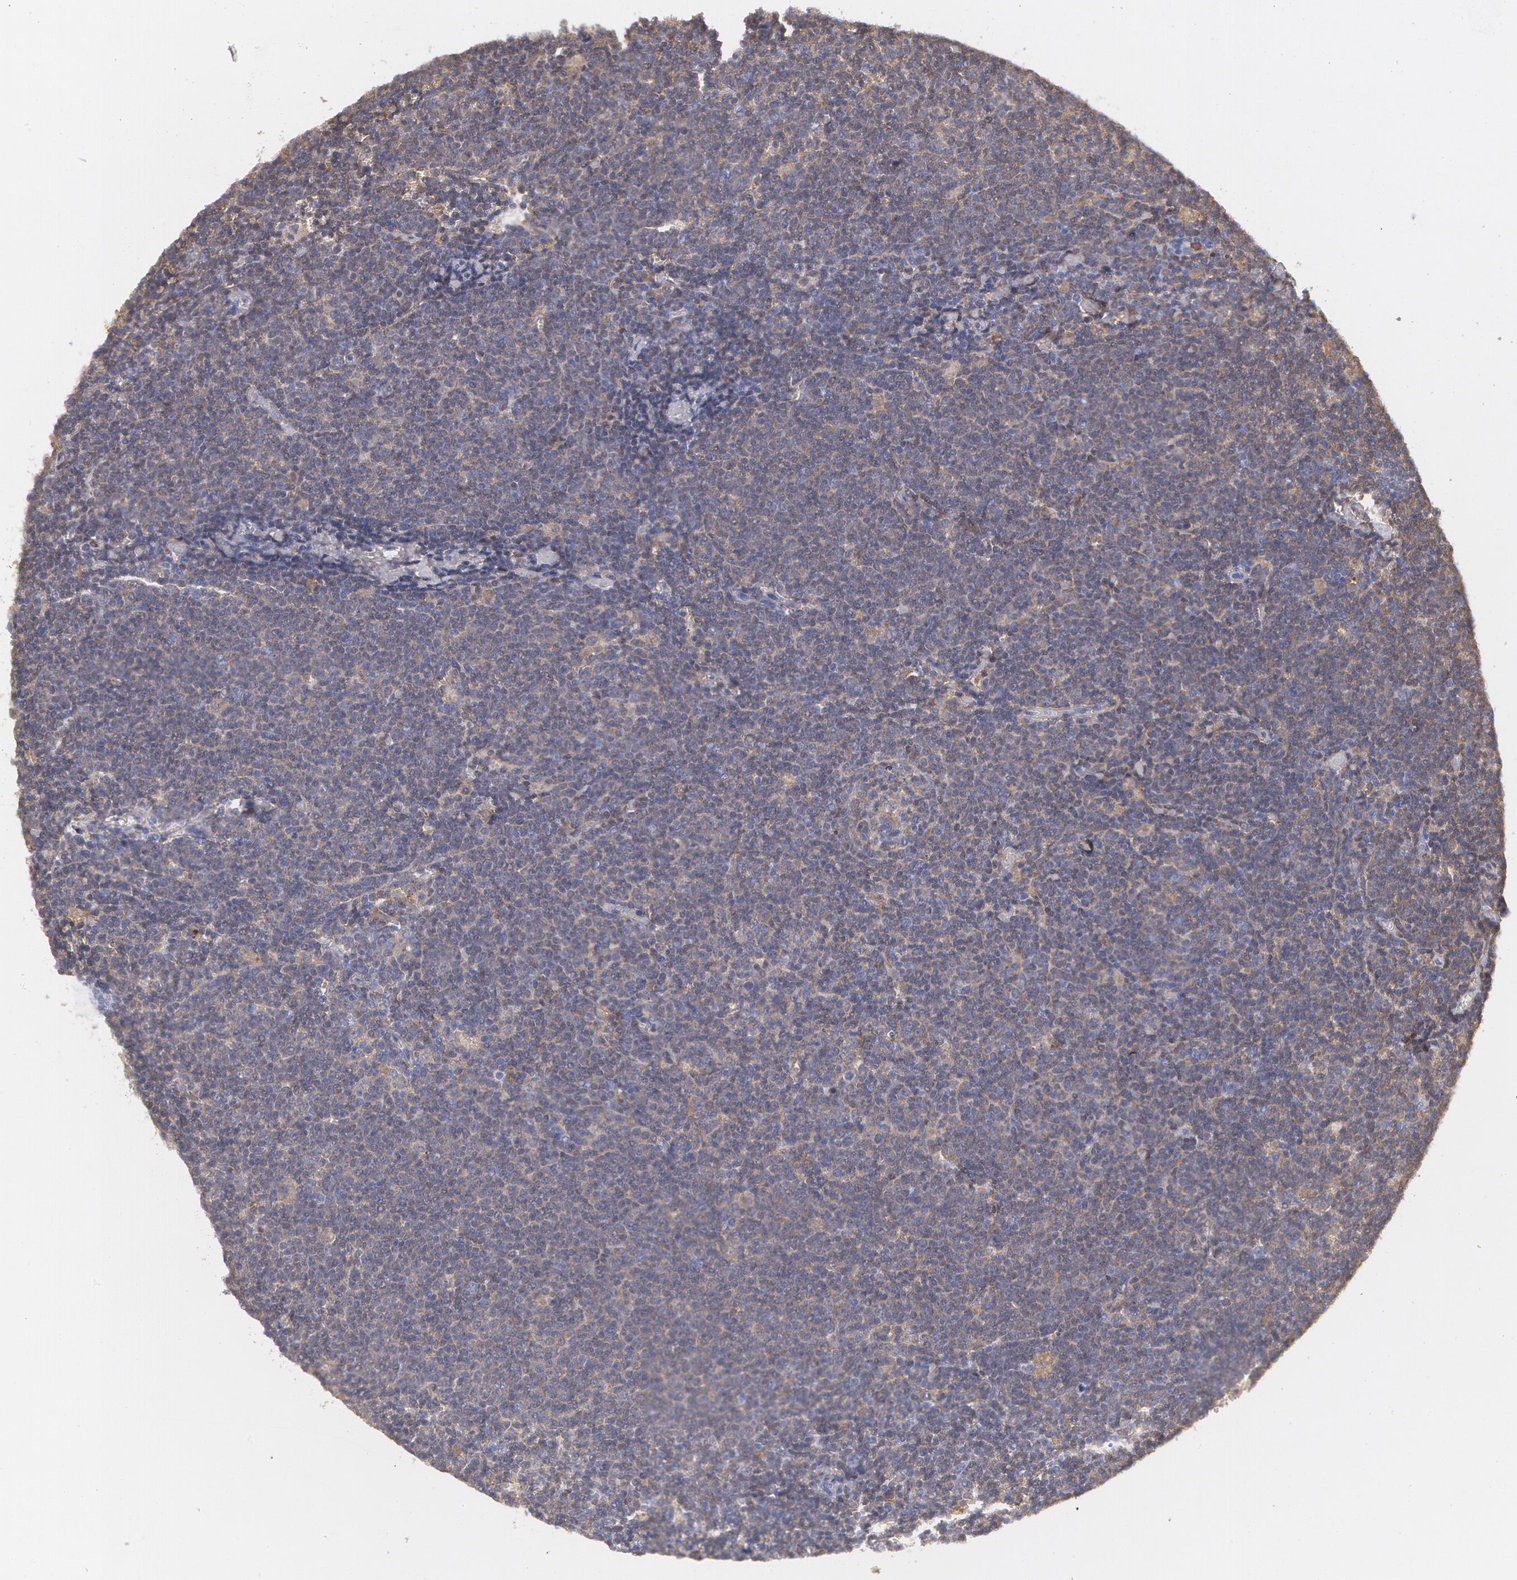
{"staining": {"intensity": "negative", "quantity": "none", "location": "none"}, "tissue": "lymphoma", "cell_type": "Tumor cells", "image_type": "cancer", "snomed": [{"axis": "morphology", "description": "Malignant lymphoma, non-Hodgkin's type, Low grade"}, {"axis": "topography", "description": "Lymph node"}], "caption": "The IHC micrograph has no significant expression in tumor cells of lymphoma tissue.", "gene": "SYK", "patient": {"sex": "male", "age": 65}}